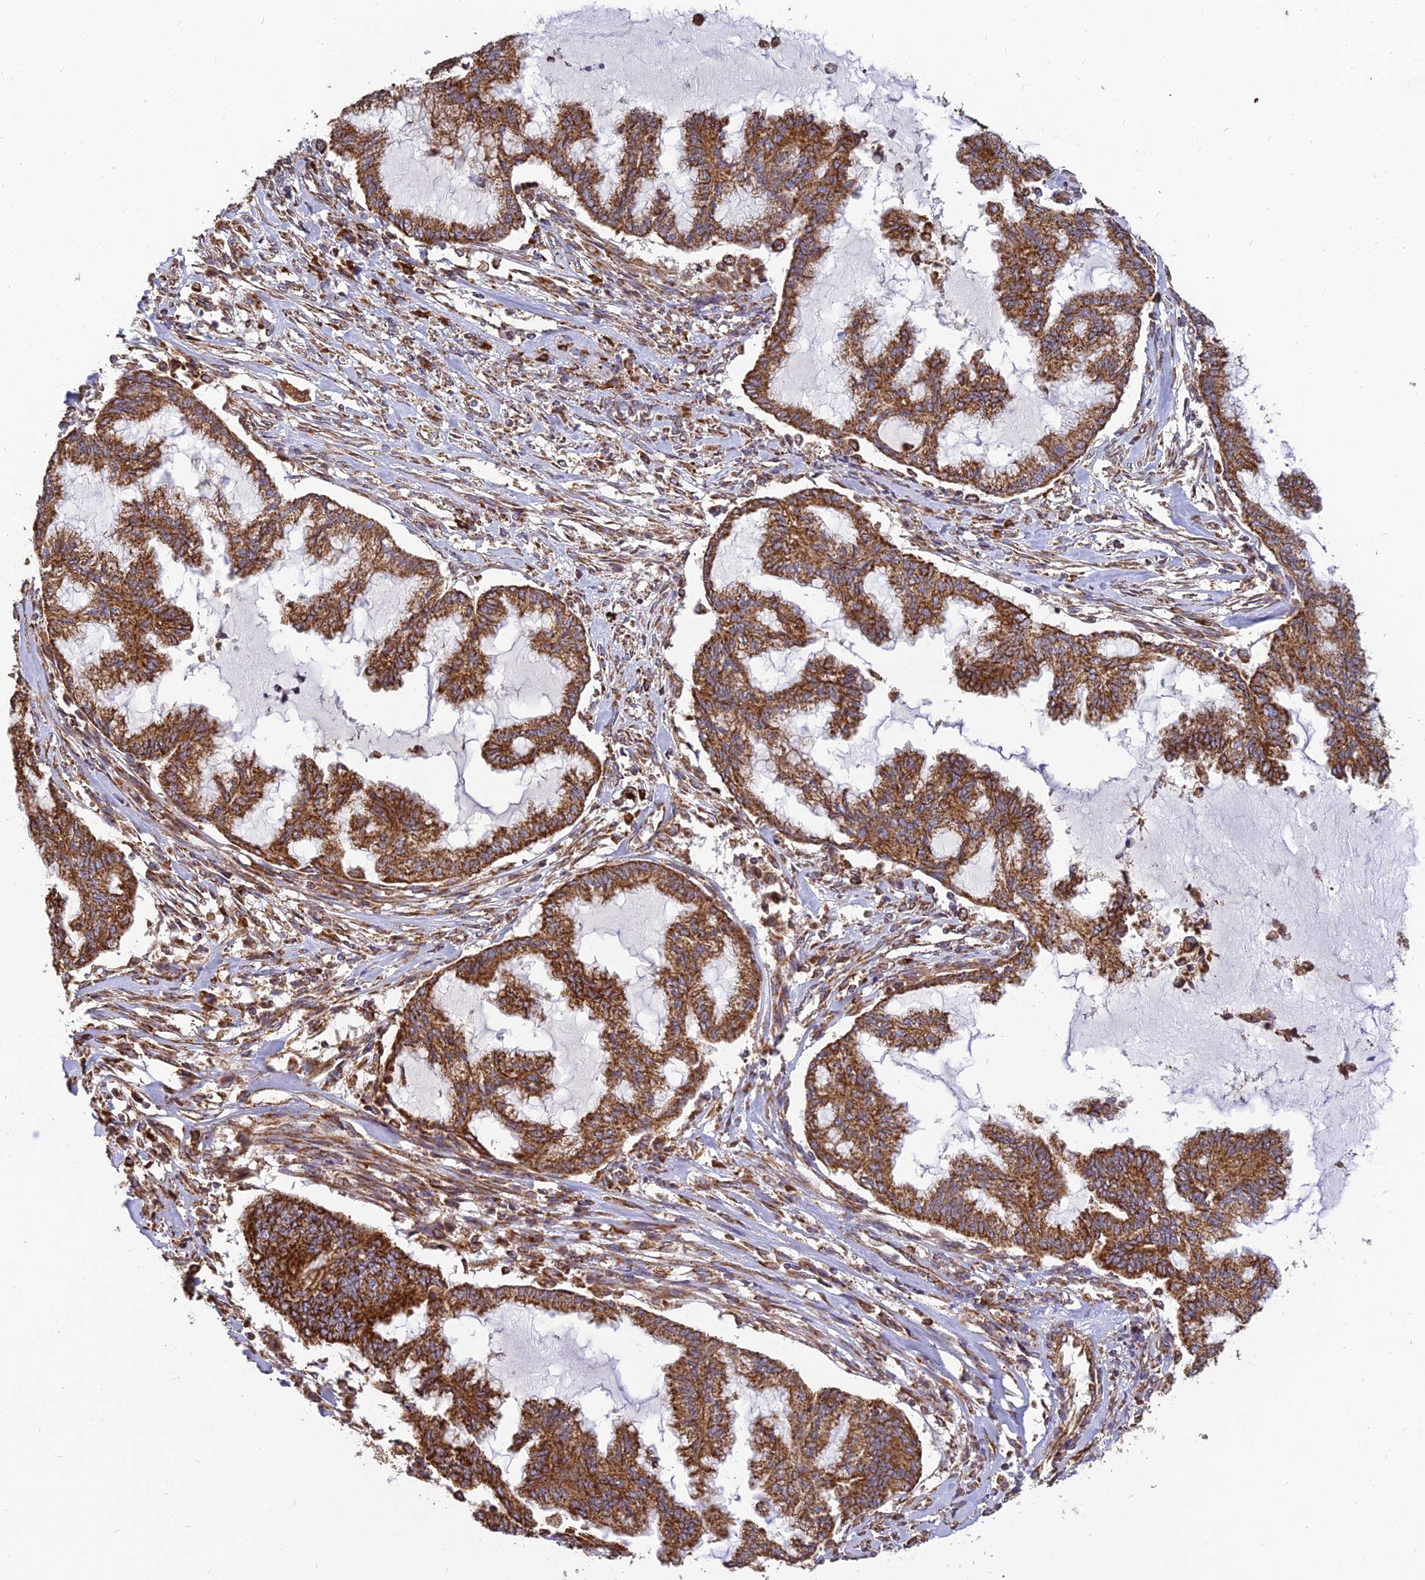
{"staining": {"intensity": "strong", "quantity": ">75%", "location": "cytoplasmic/membranous"}, "tissue": "endometrial cancer", "cell_type": "Tumor cells", "image_type": "cancer", "snomed": [{"axis": "morphology", "description": "Adenocarcinoma, NOS"}, {"axis": "topography", "description": "Endometrium"}], "caption": "The image shows staining of endometrial cancer, revealing strong cytoplasmic/membranous protein expression (brown color) within tumor cells.", "gene": "THUMPD2", "patient": {"sex": "female", "age": 86}}